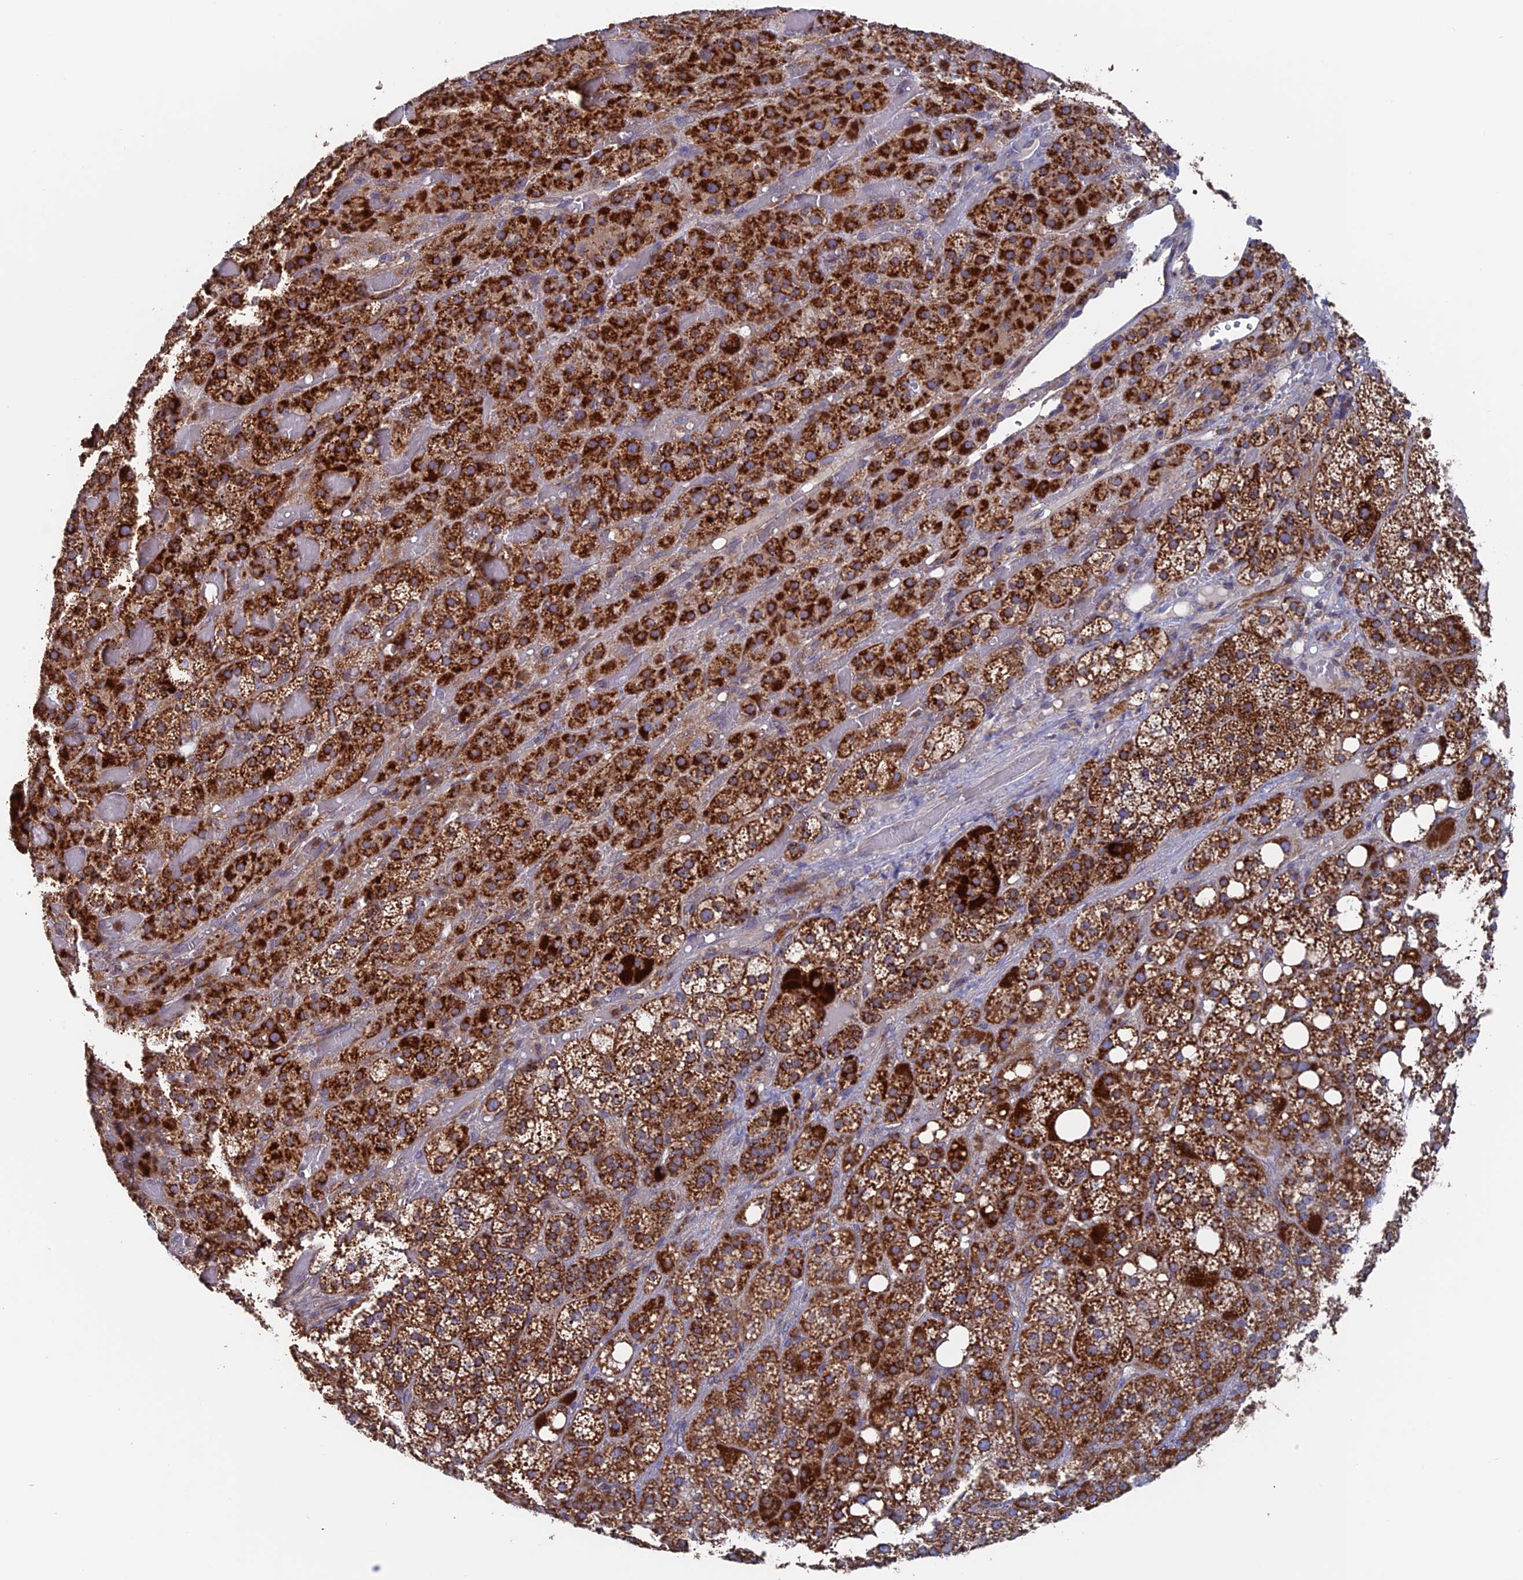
{"staining": {"intensity": "strong", "quantity": ">75%", "location": "cytoplasmic/membranous"}, "tissue": "adrenal gland", "cell_type": "Glandular cells", "image_type": "normal", "snomed": [{"axis": "morphology", "description": "Normal tissue, NOS"}, {"axis": "topography", "description": "Adrenal gland"}], "caption": "Immunohistochemical staining of unremarkable adrenal gland shows high levels of strong cytoplasmic/membranous expression in about >75% of glandular cells.", "gene": "DTYMK", "patient": {"sex": "female", "age": 59}}